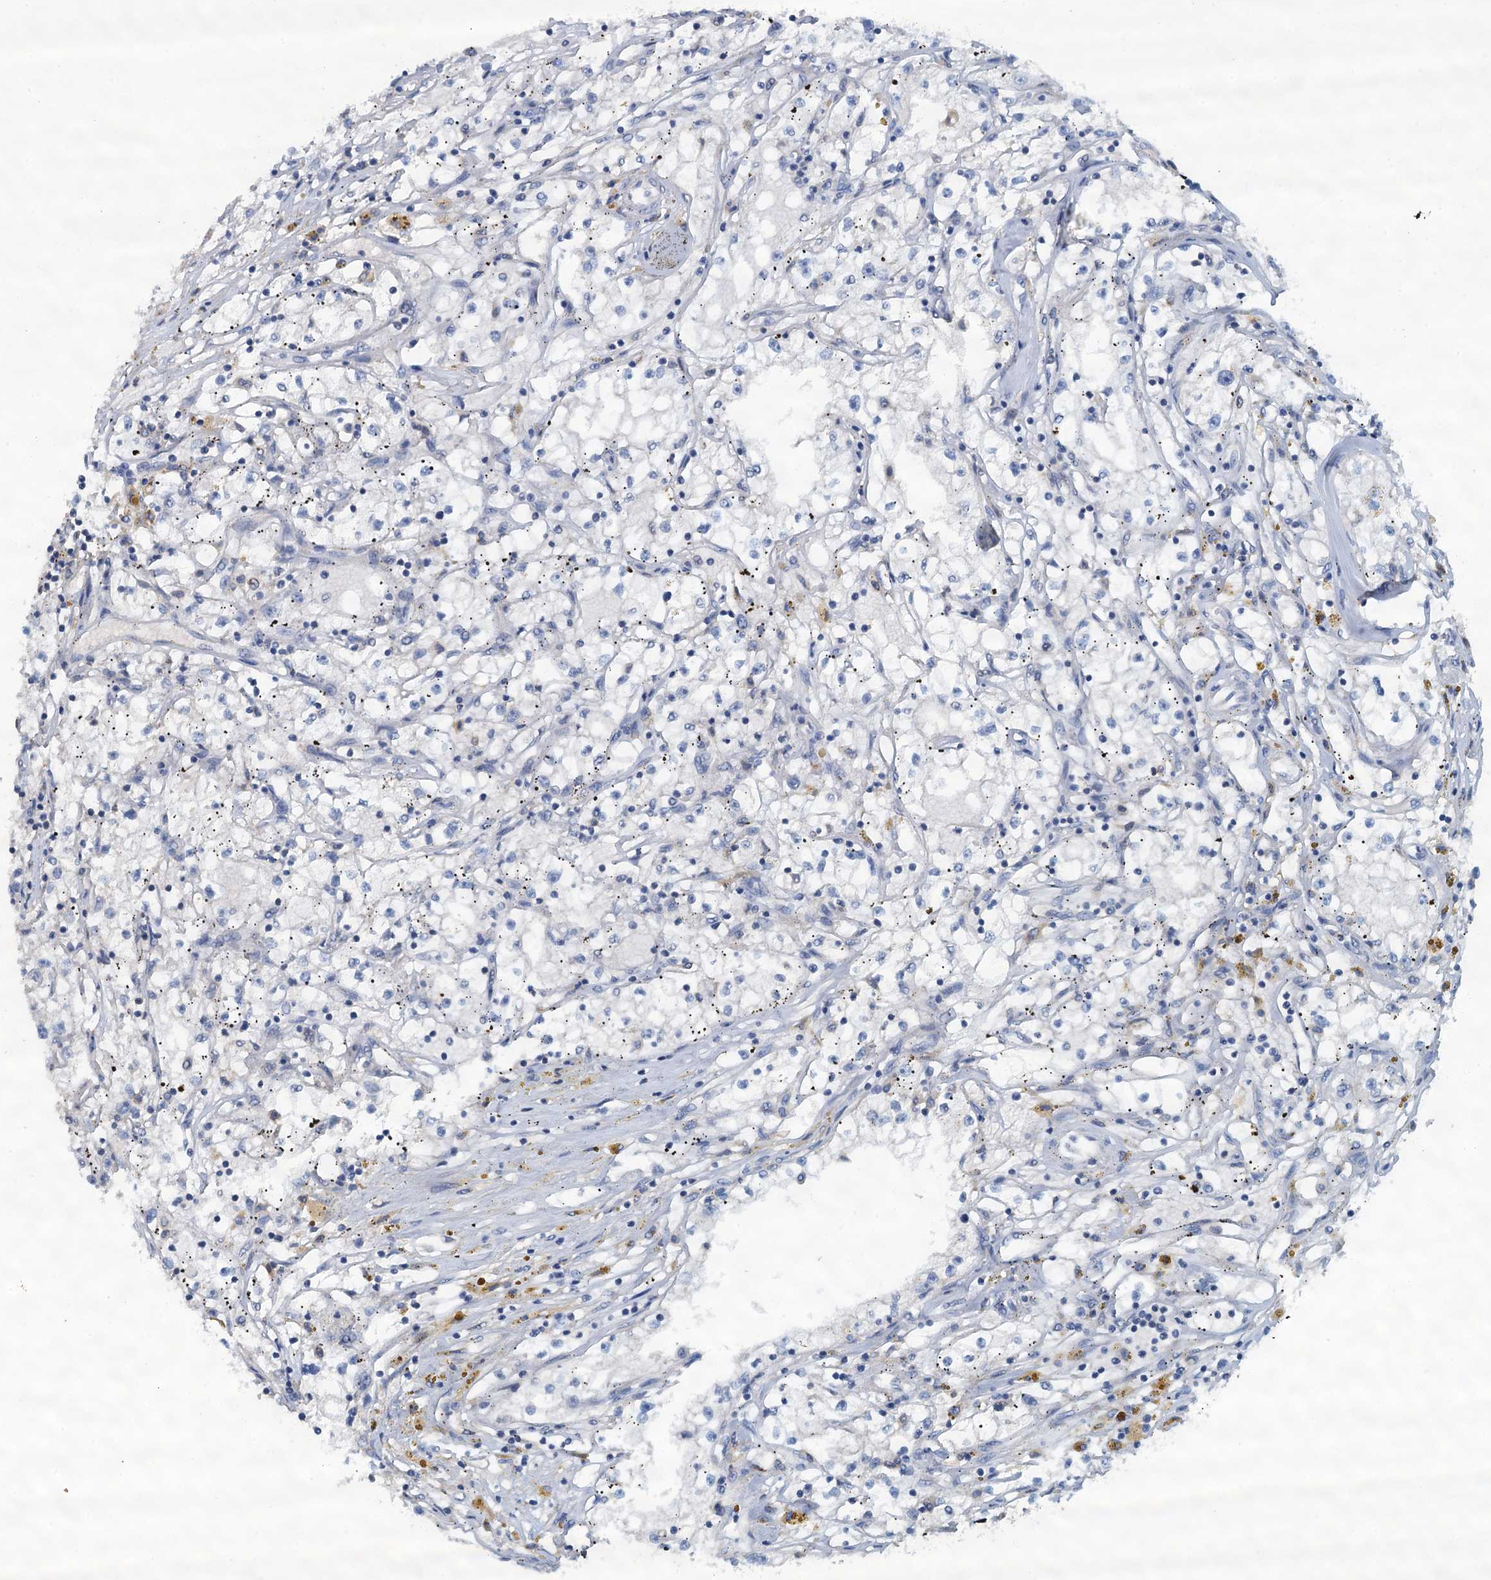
{"staining": {"intensity": "negative", "quantity": "none", "location": "none"}, "tissue": "renal cancer", "cell_type": "Tumor cells", "image_type": "cancer", "snomed": [{"axis": "morphology", "description": "Adenocarcinoma, NOS"}, {"axis": "topography", "description": "Kidney"}], "caption": "Immunohistochemical staining of adenocarcinoma (renal) displays no significant staining in tumor cells. Brightfield microscopy of immunohistochemistry stained with DAB (3,3'-diaminobenzidine) (brown) and hematoxylin (blue), captured at high magnification.", "gene": "THAP10", "patient": {"sex": "male", "age": 56}}